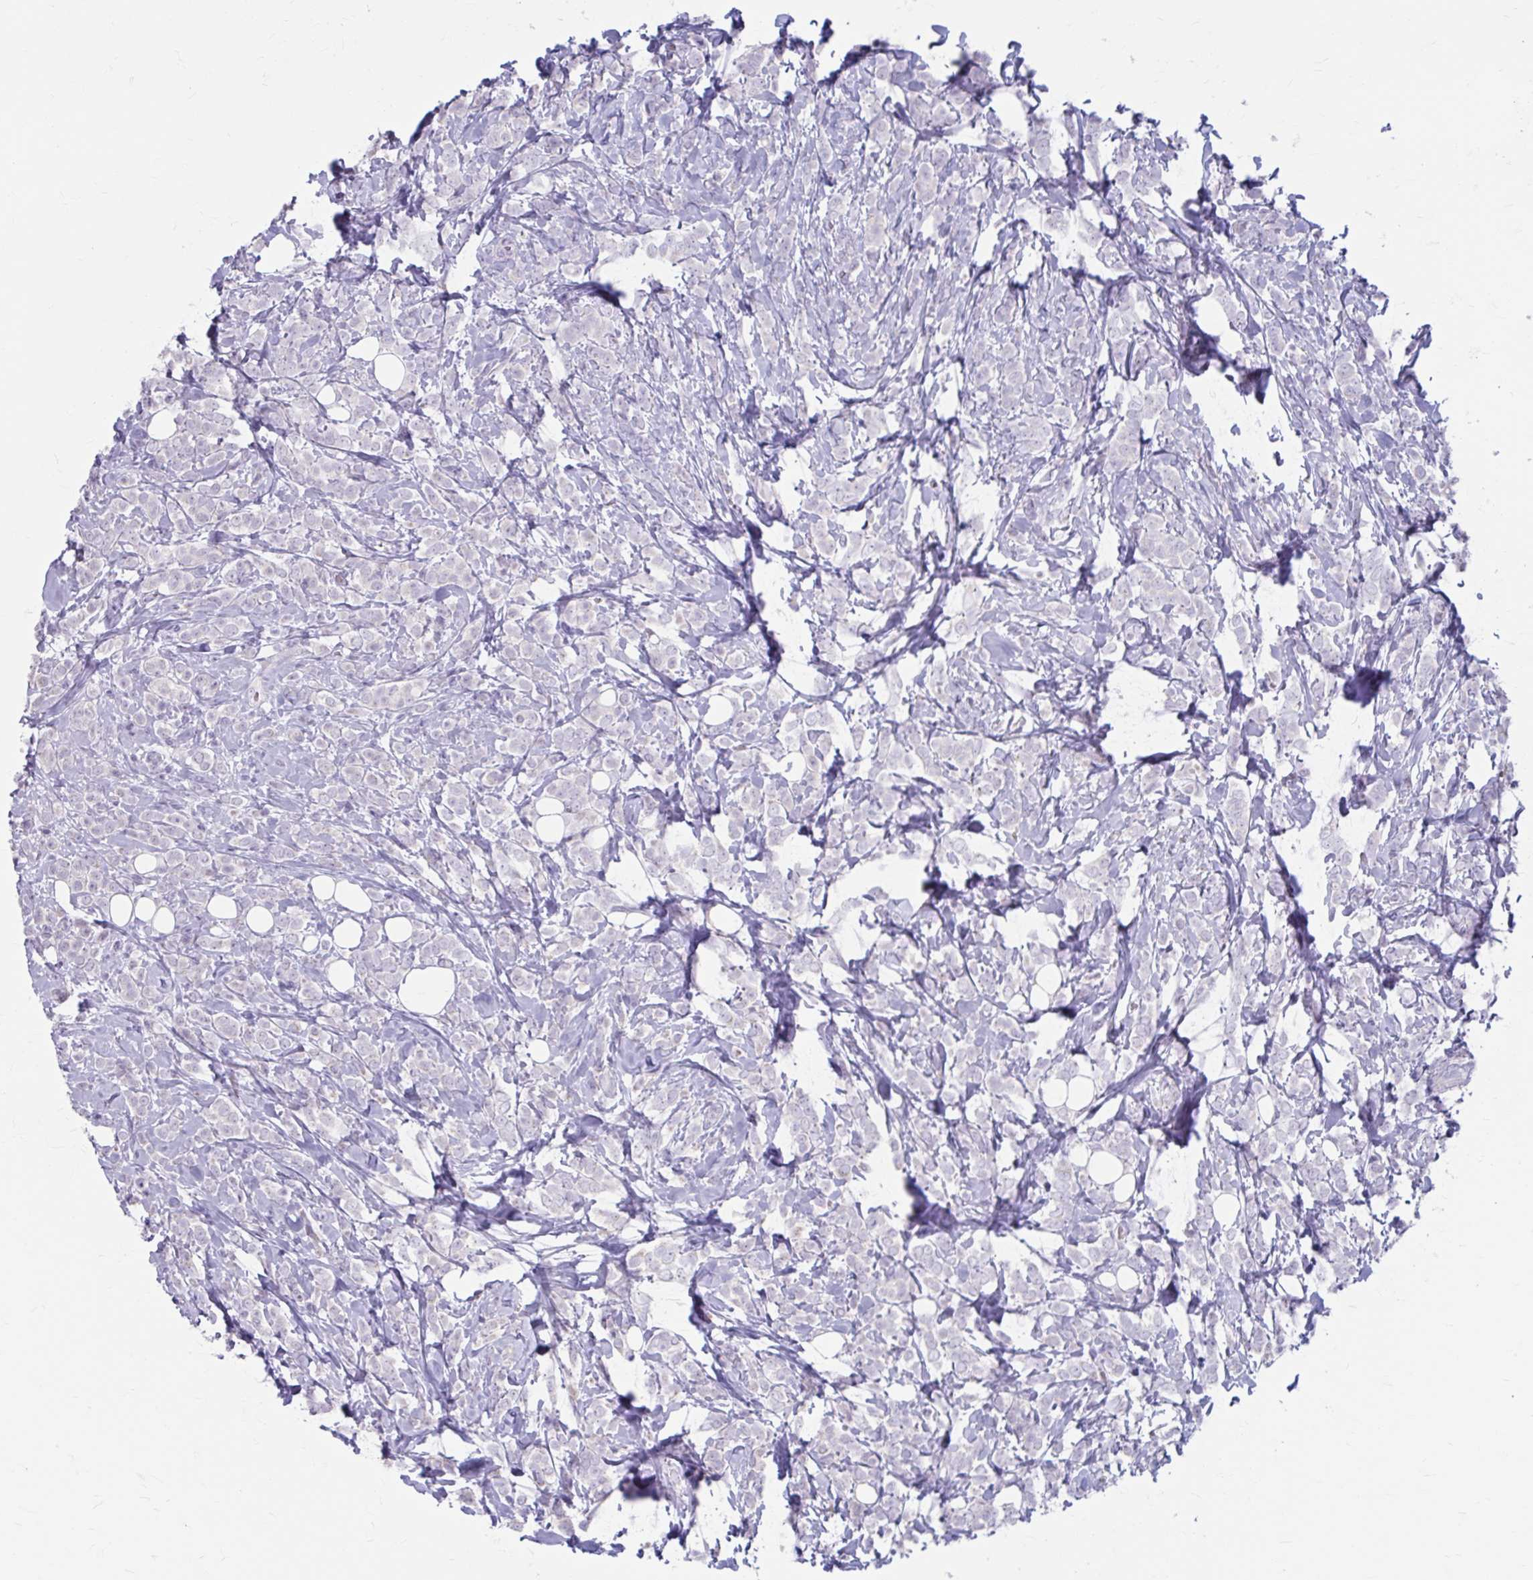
{"staining": {"intensity": "negative", "quantity": "none", "location": "none"}, "tissue": "breast cancer", "cell_type": "Tumor cells", "image_type": "cancer", "snomed": [{"axis": "morphology", "description": "Lobular carcinoma"}, {"axis": "topography", "description": "Breast"}], "caption": "DAB immunohistochemical staining of breast cancer (lobular carcinoma) shows no significant expression in tumor cells.", "gene": "MSMO1", "patient": {"sex": "female", "age": 49}}